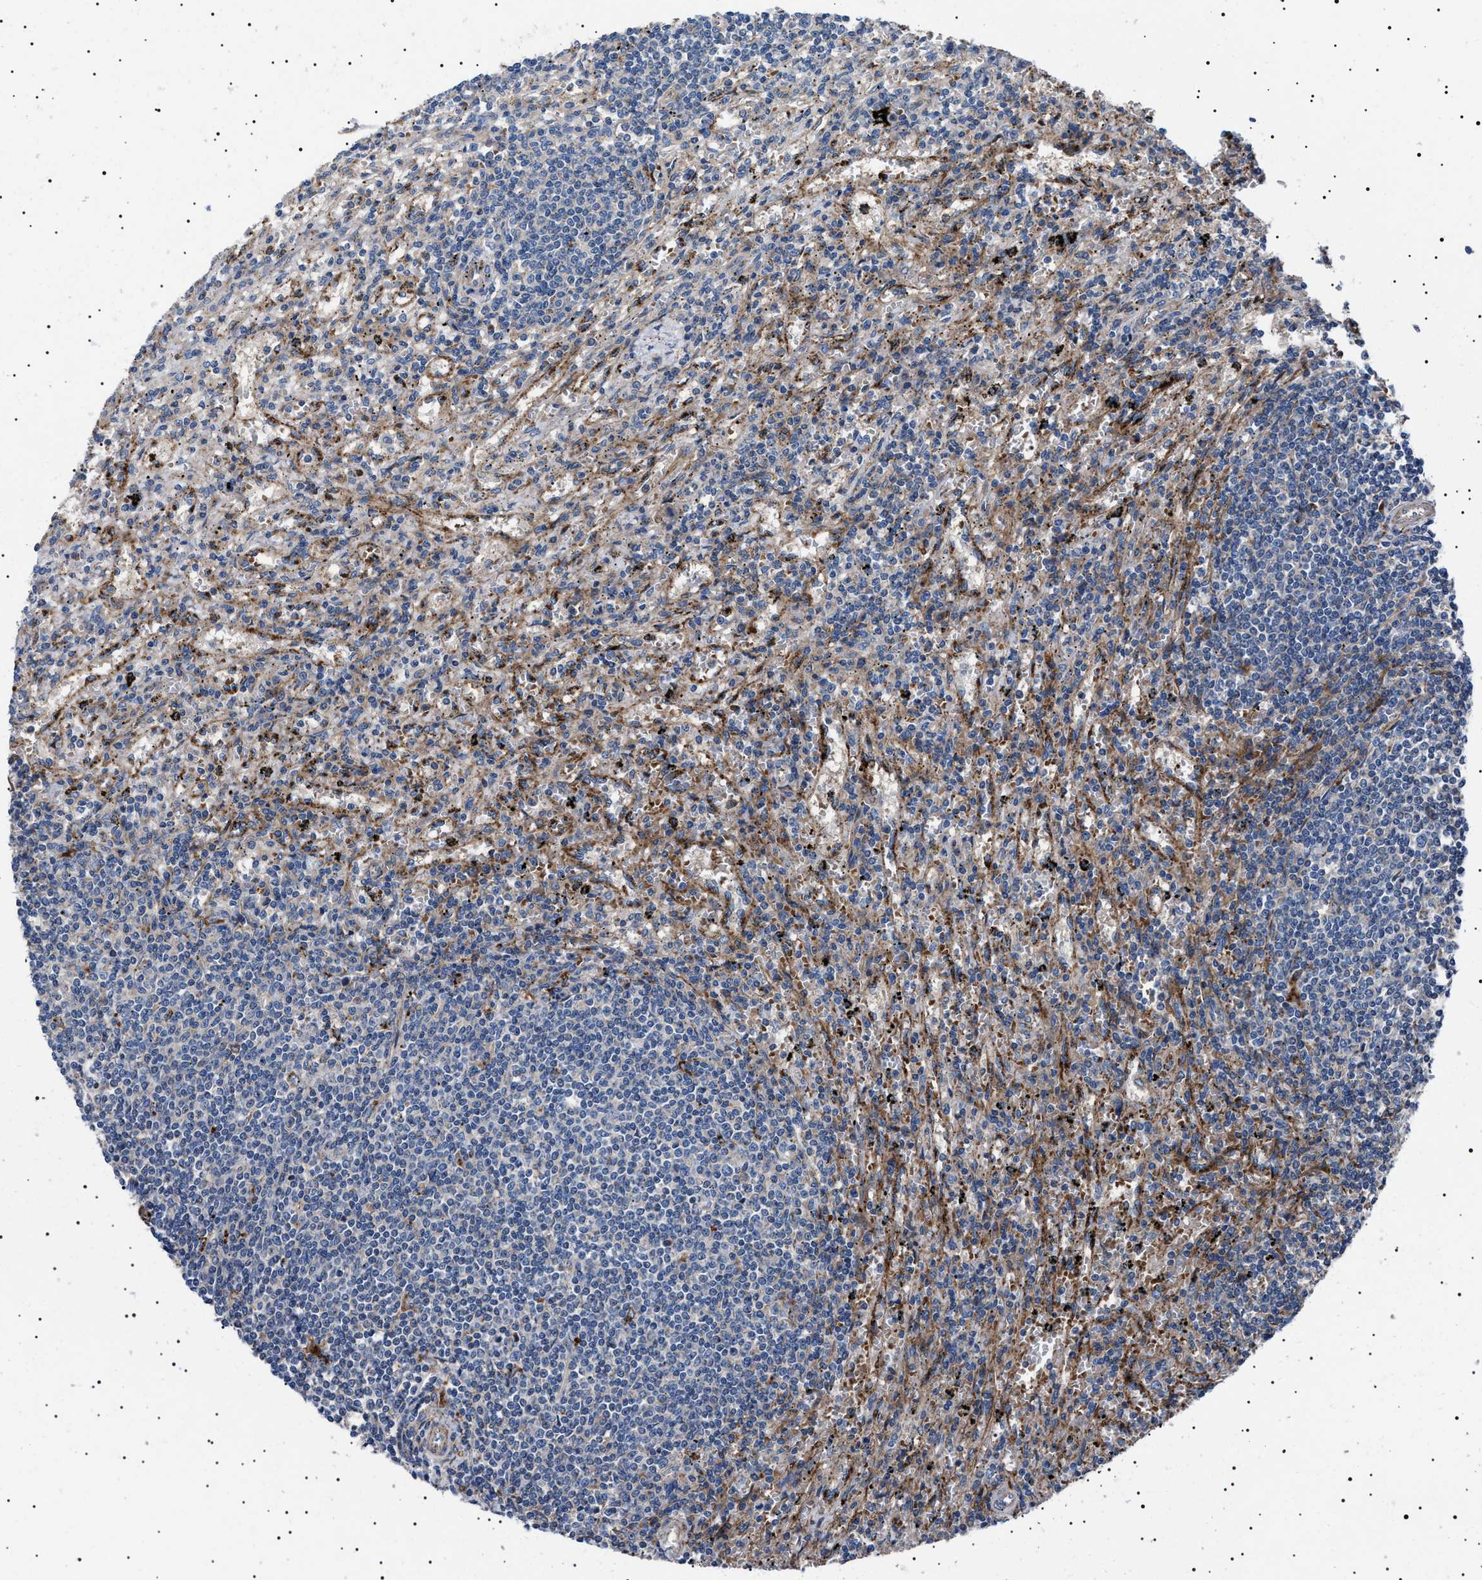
{"staining": {"intensity": "negative", "quantity": "none", "location": "none"}, "tissue": "lymphoma", "cell_type": "Tumor cells", "image_type": "cancer", "snomed": [{"axis": "morphology", "description": "Malignant lymphoma, non-Hodgkin's type, Low grade"}, {"axis": "topography", "description": "Spleen"}], "caption": "Tumor cells show no significant protein expression in low-grade malignant lymphoma, non-Hodgkin's type.", "gene": "NEU1", "patient": {"sex": "male", "age": 76}}